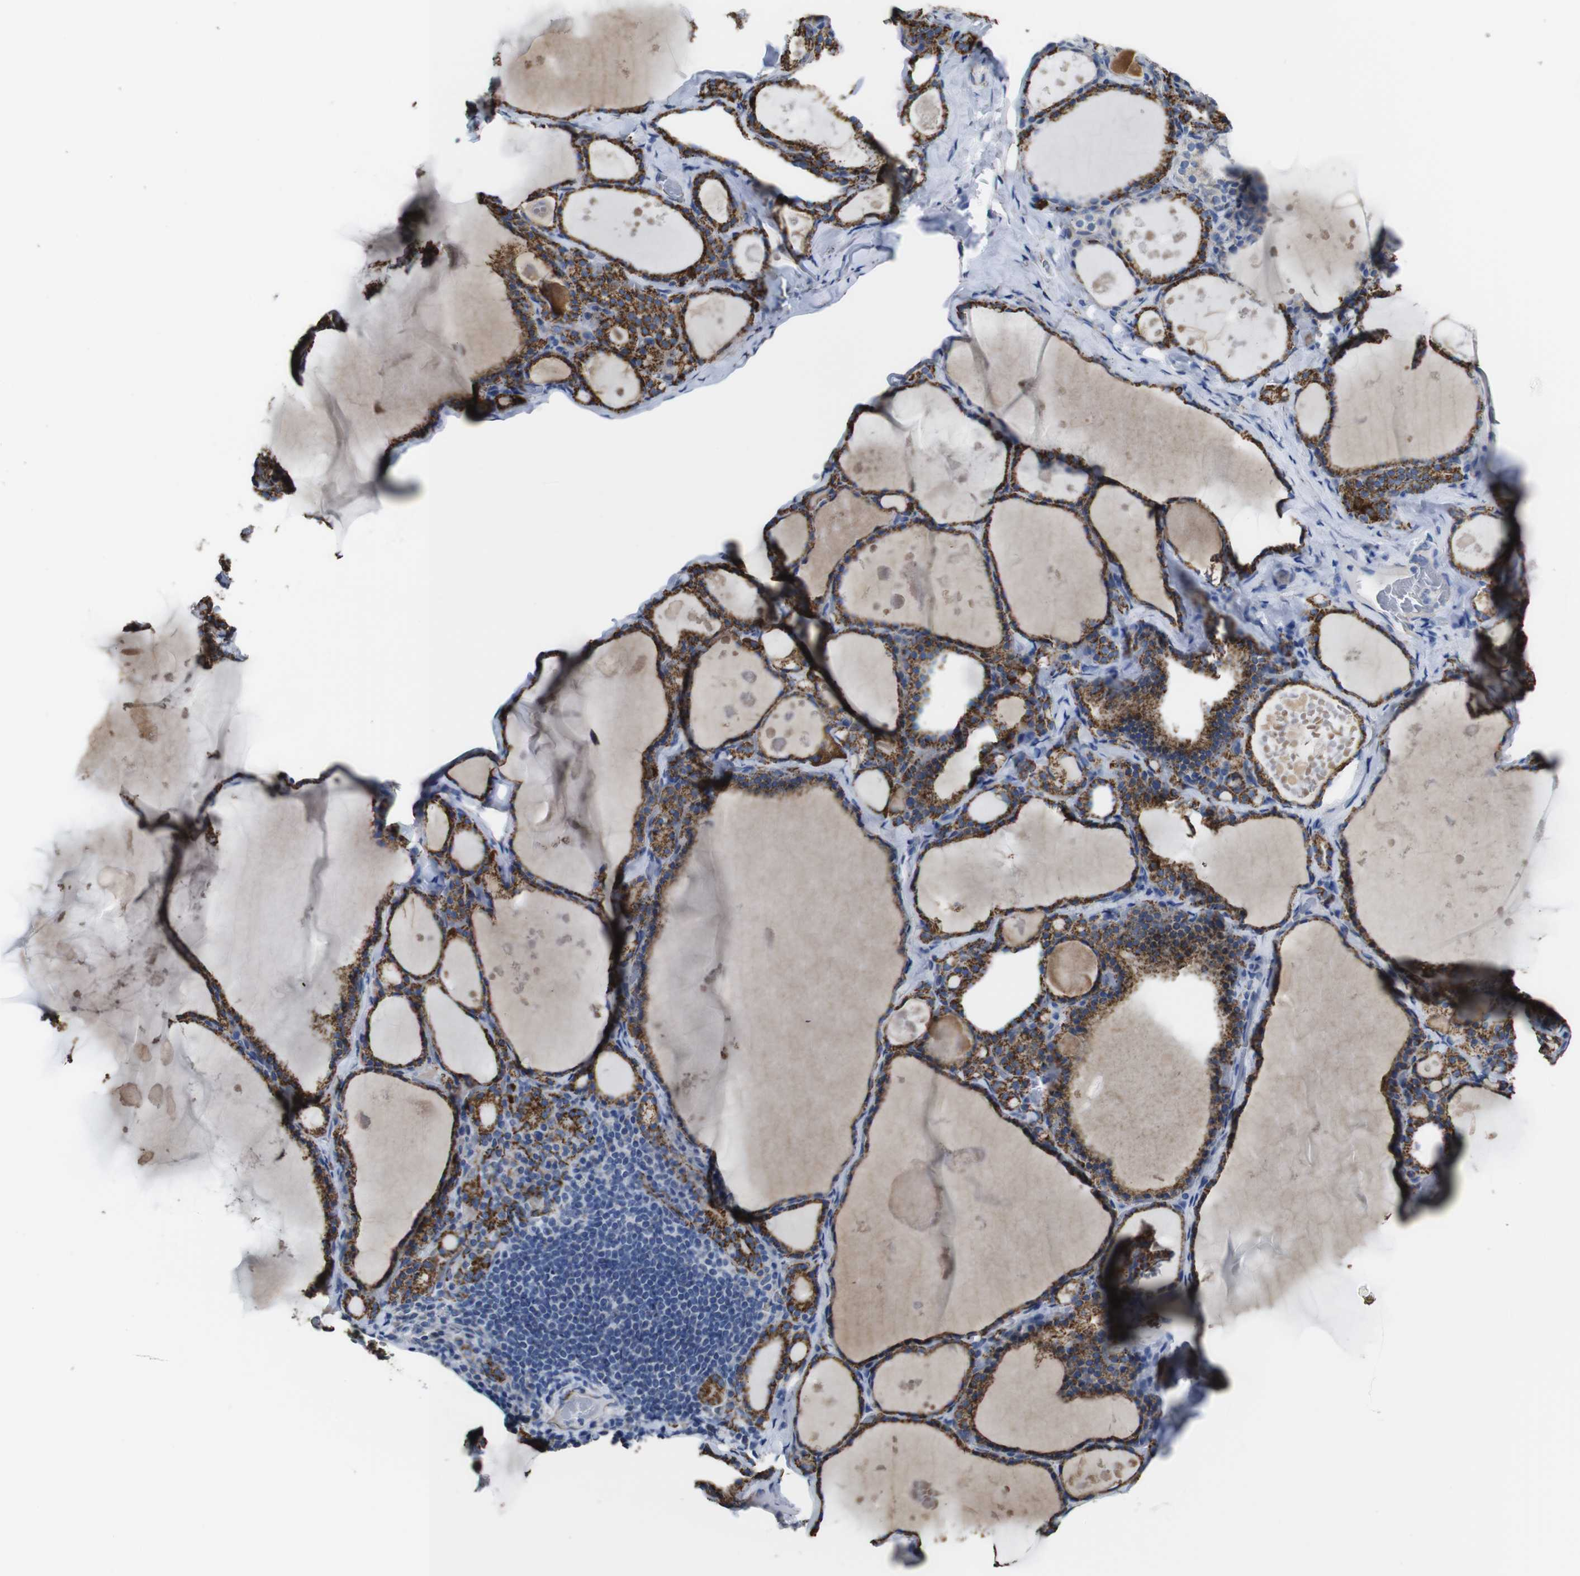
{"staining": {"intensity": "strong", "quantity": ">75%", "location": "cytoplasmic/membranous"}, "tissue": "thyroid gland", "cell_type": "Glandular cells", "image_type": "normal", "snomed": [{"axis": "morphology", "description": "Normal tissue, NOS"}, {"axis": "topography", "description": "Thyroid gland"}], "caption": "Approximately >75% of glandular cells in normal human thyroid gland display strong cytoplasmic/membranous protein expression as visualized by brown immunohistochemical staining.", "gene": "MAOA", "patient": {"sex": "male", "age": 56}}